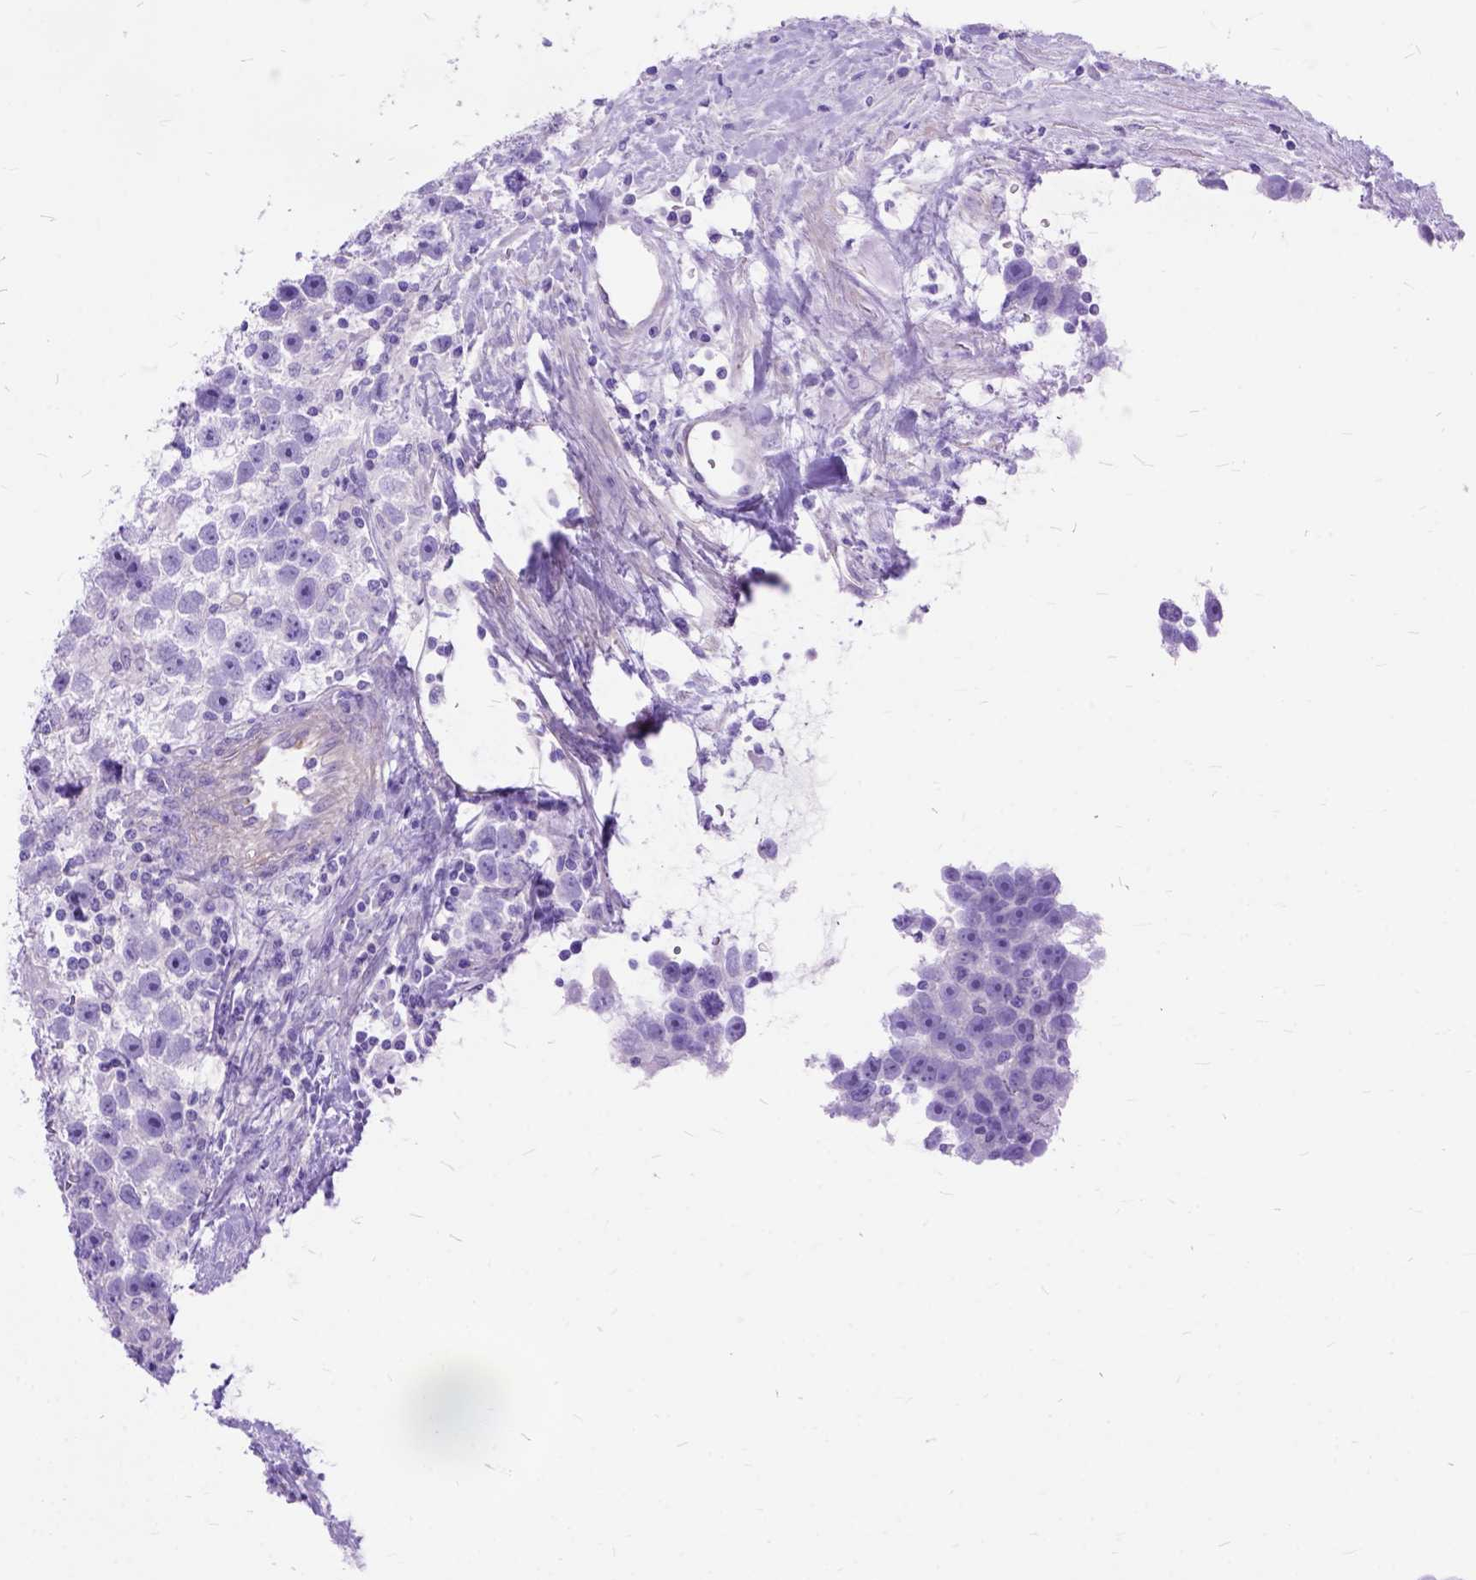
{"staining": {"intensity": "negative", "quantity": "none", "location": "none"}, "tissue": "testis cancer", "cell_type": "Tumor cells", "image_type": "cancer", "snomed": [{"axis": "morphology", "description": "Seminoma, NOS"}, {"axis": "topography", "description": "Testis"}], "caption": "Micrograph shows no protein staining in tumor cells of seminoma (testis) tissue. (DAB IHC with hematoxylin counter stain).", "gene": "ARL9", "patient": {"sex": "male", "age": 43}}